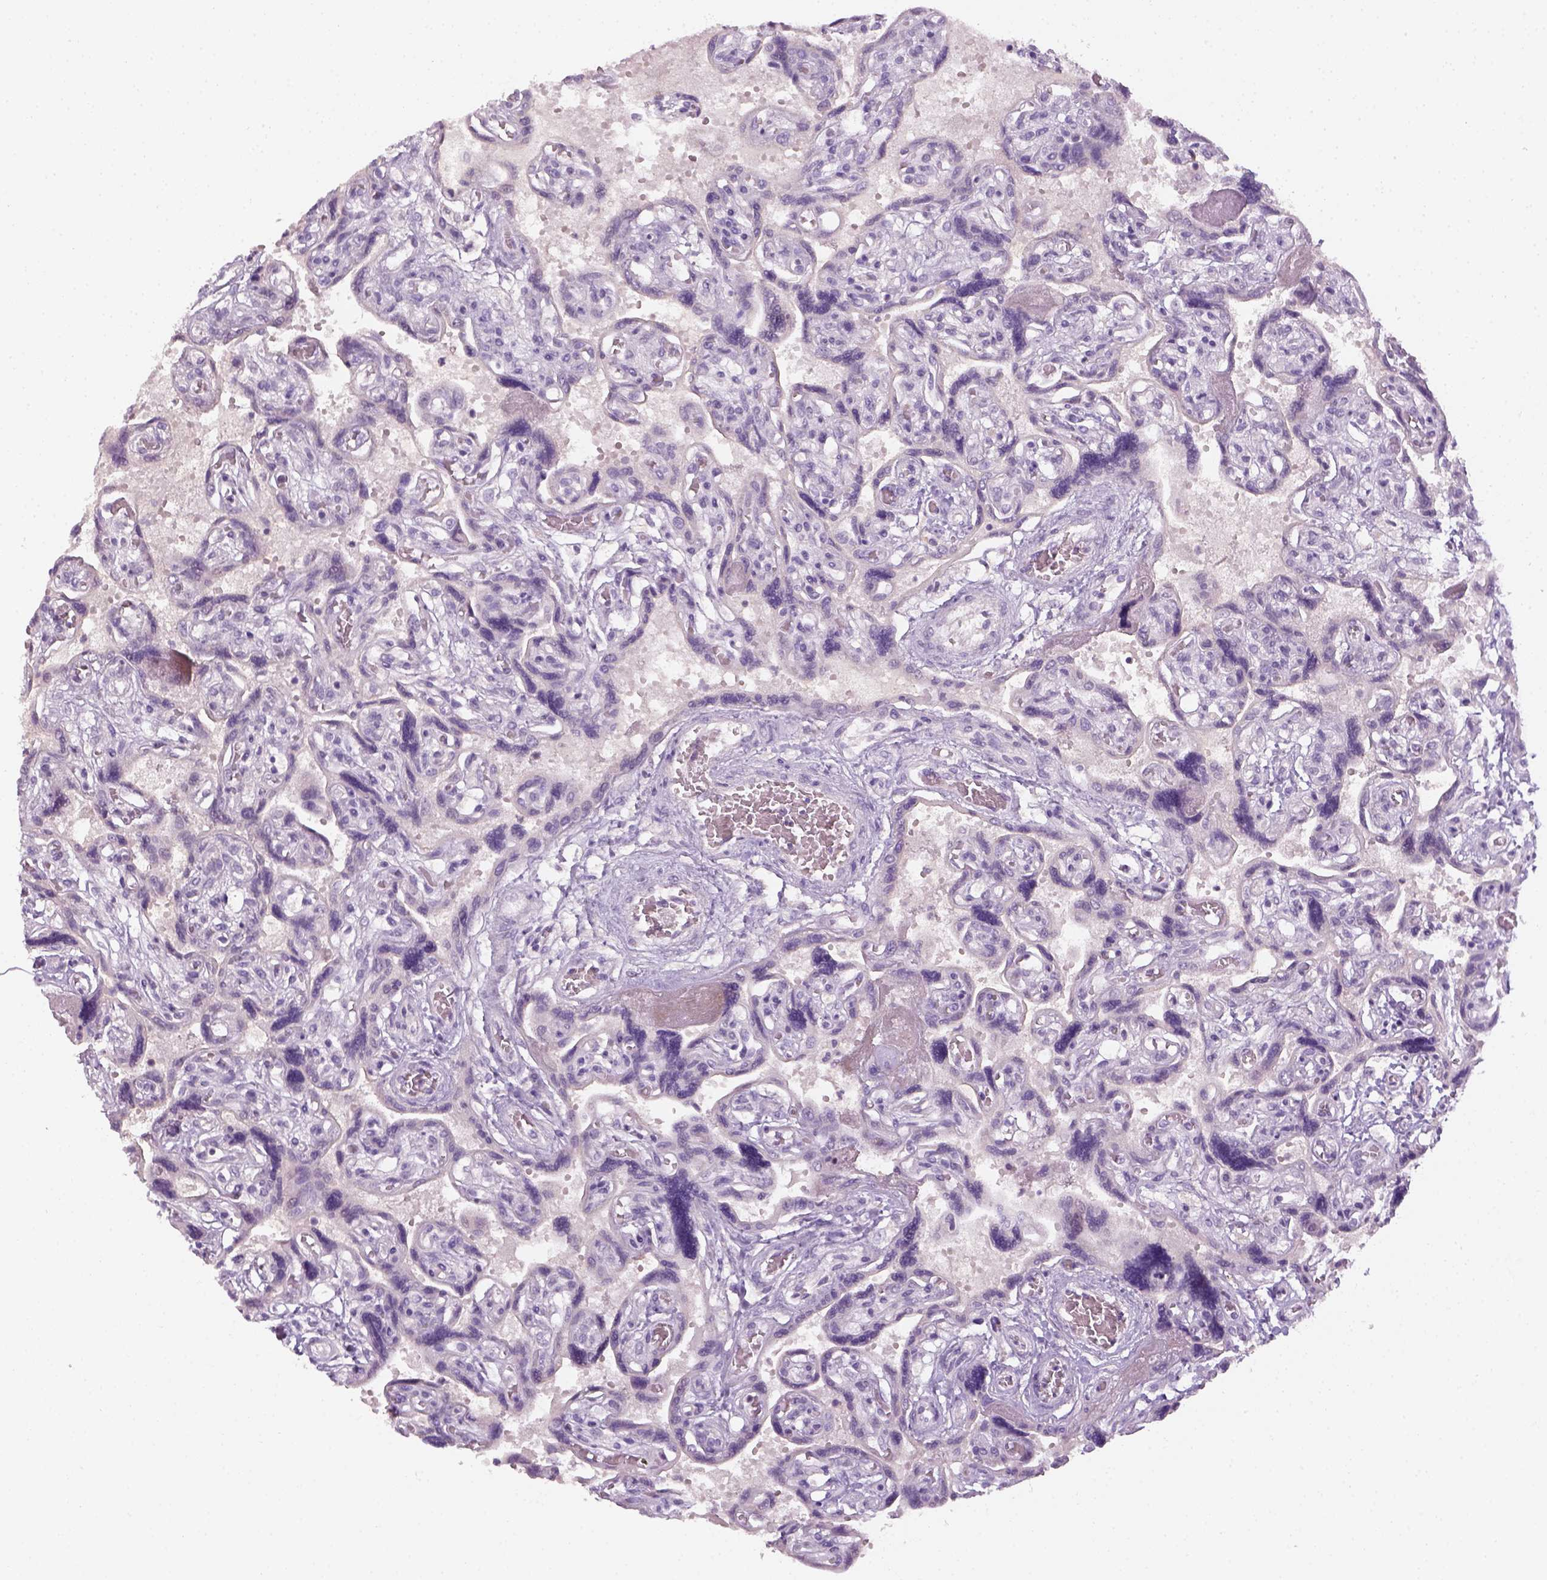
{"staining": {"intensity": "negative", "quantity": "none", "location": "none"}, "tissue": "placenta", "cell_type": "Decidual cells", "image_type": "normal", "snomed": [{"axis": "morphology", "description": "Normal tissue, NOS"}, {"axis": "topography", "description": "Placenta"}], "caption": "This image is of unremarkable placenta stained with immunohistochemistry to label a protein in brown with the nuclei are counter-stained blue. There is no staining in decidual cells.", "gene": "GFI1B", "patient": {"sex": "female", "age": 32}}